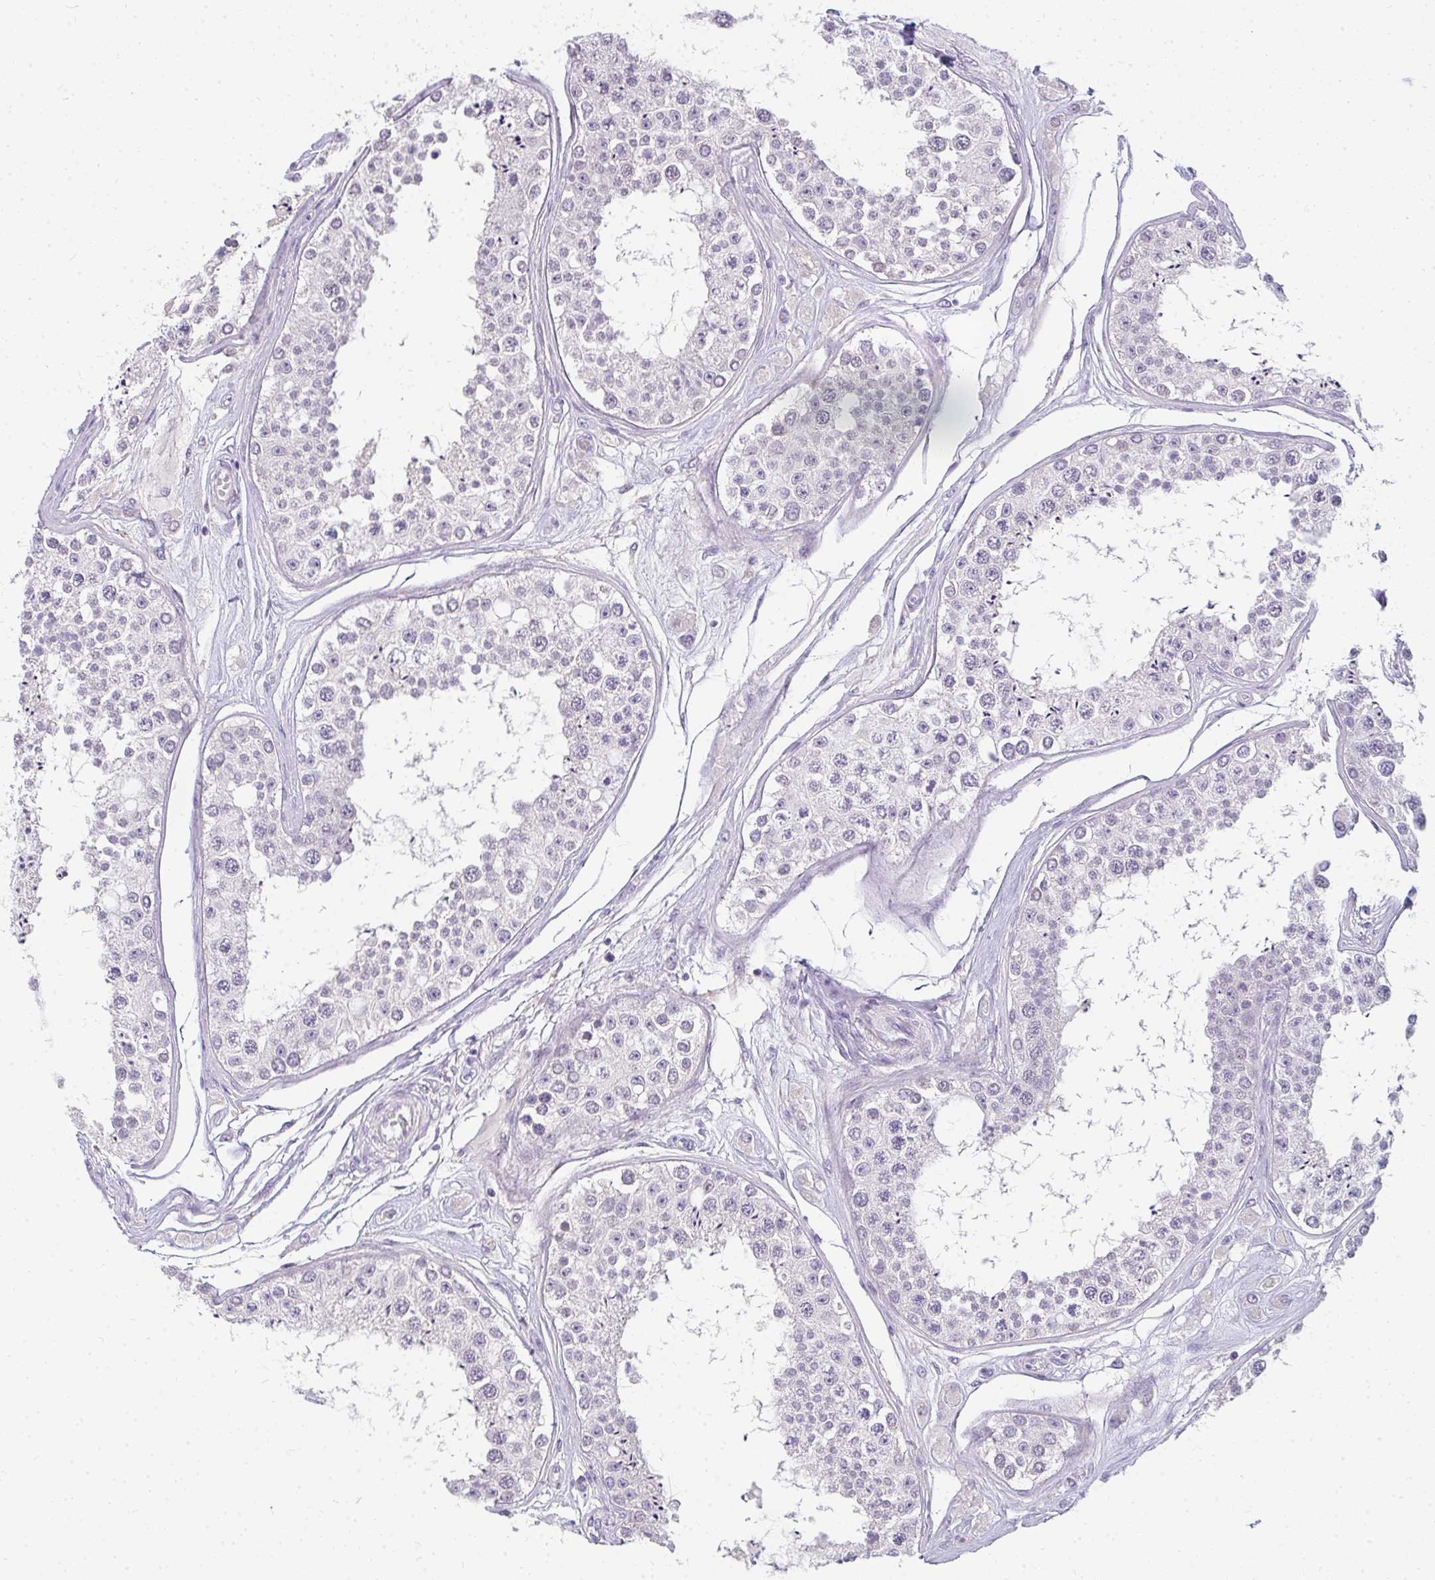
{"staining": {"intensity": "negative", "quantity": "none", "location": "none"}, "tissue": "testis", "cell_type": "Cells in seminiferous ducts", "image_type": "normal", "snomed": [{"axis": "morphology", "description": "Normal tissue, NOS"}, {"axis": "topography", "description": "Testis"}], "caption": "Immunohistochemistry image of unremarkable testis stained for a protein (brown), which demonstrates no positivity in cells in seminiferous ducts.", "gene": "PPP1R3G", "patient": {"sex": "male", "age": 25}}